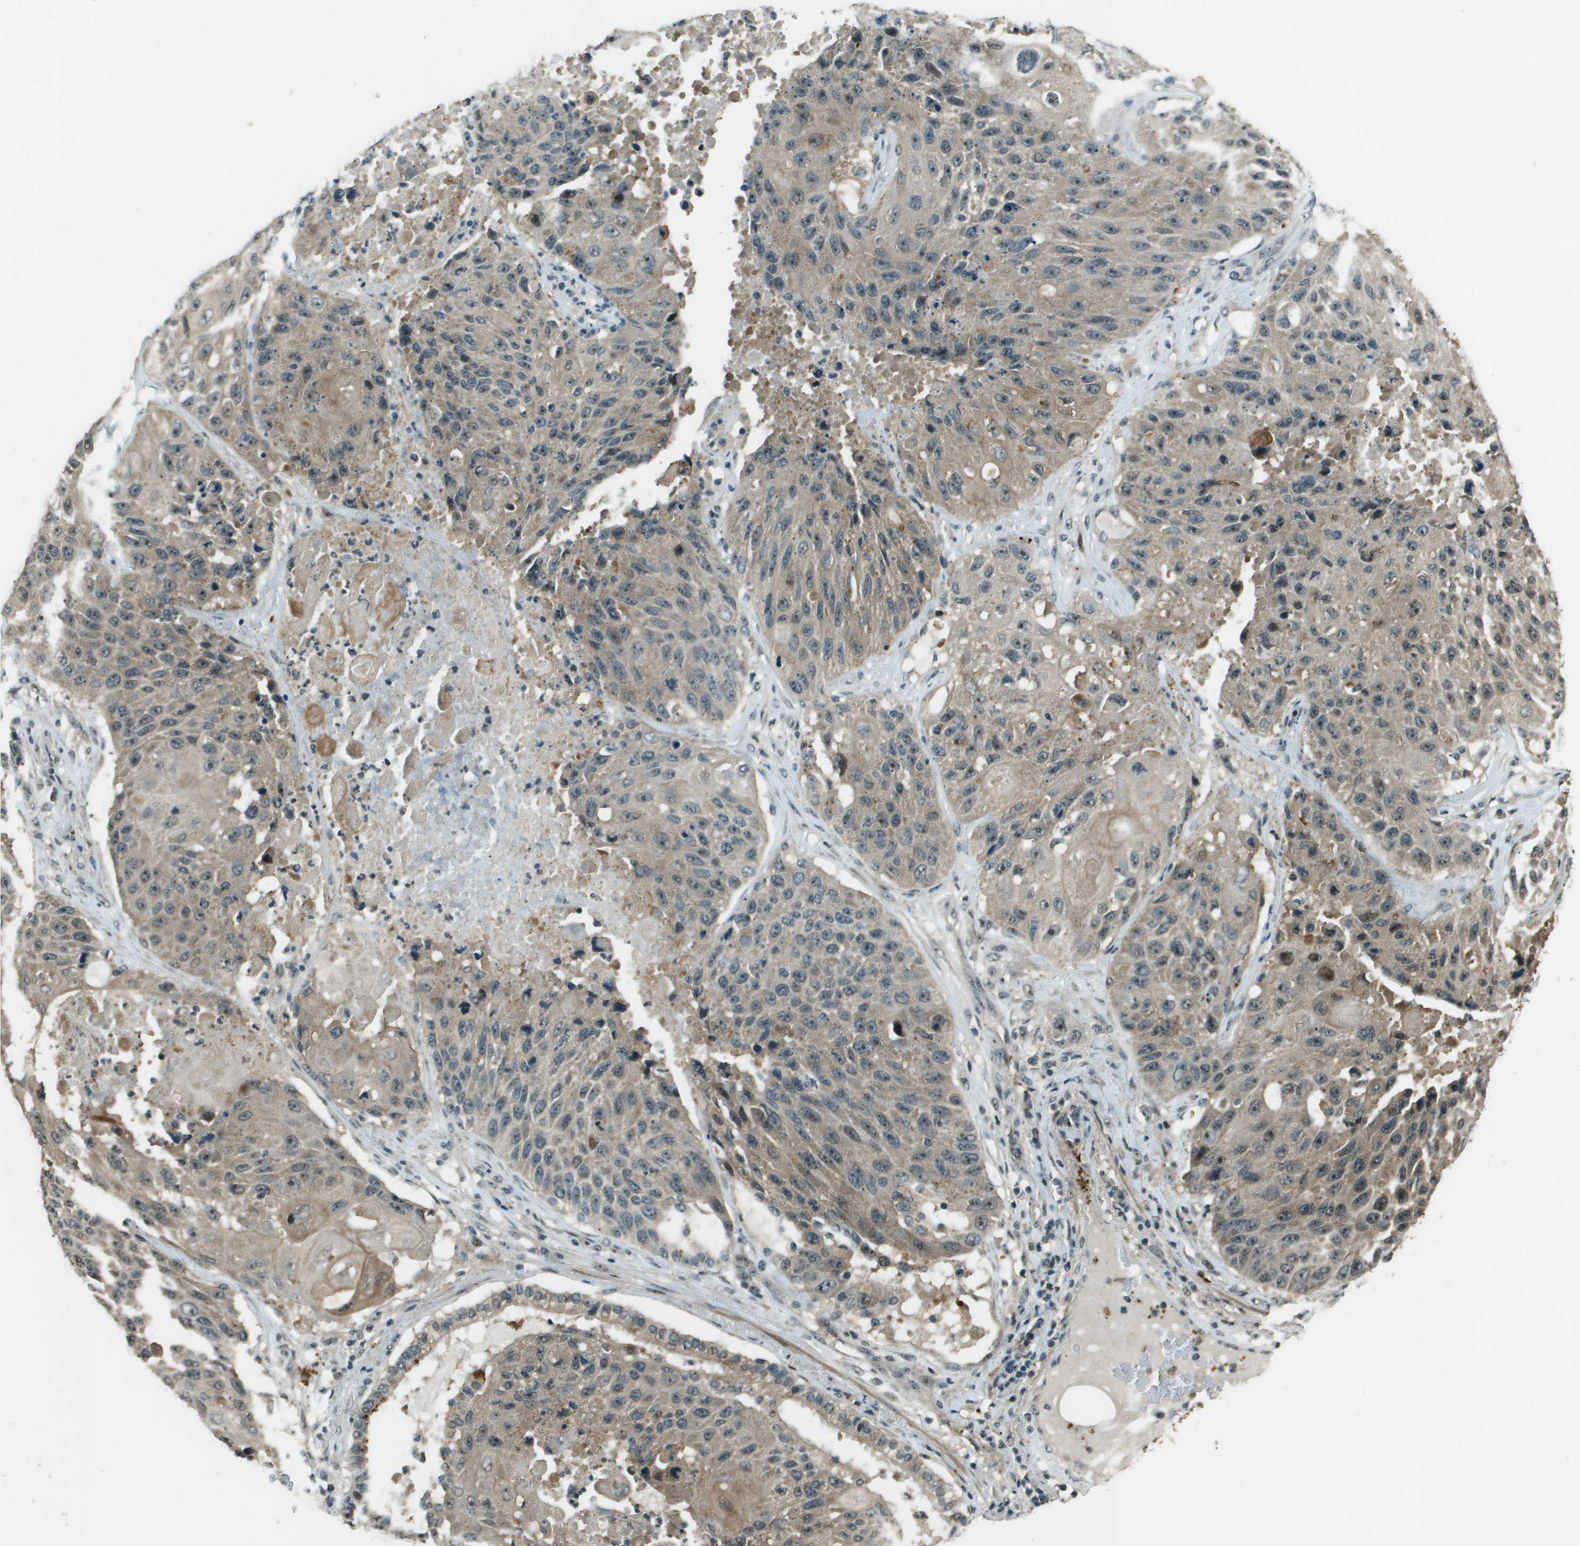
{"staining": {"intensity": "weak", "quantity": ">75%", "location": "cytoplasmic/membranous"}, "tissue": "lung cancer", "cell_type": "Tumor cells", "image_type": "cancer", "snomed": [{"axis": "morphology", "description": "Squamous cell carcinoma, NOS"}, {"axis": "topography", "description": "Lung"}], "caption": "About >75% of tumor cells in lung cancer (squamous cell carcinoma) reveal weak cytoplasmic/membranous protein staining as visualized by brown immunohistochemical staining.", "gene": "SDC3", "patient": {"sex": "male", "age": 61}}